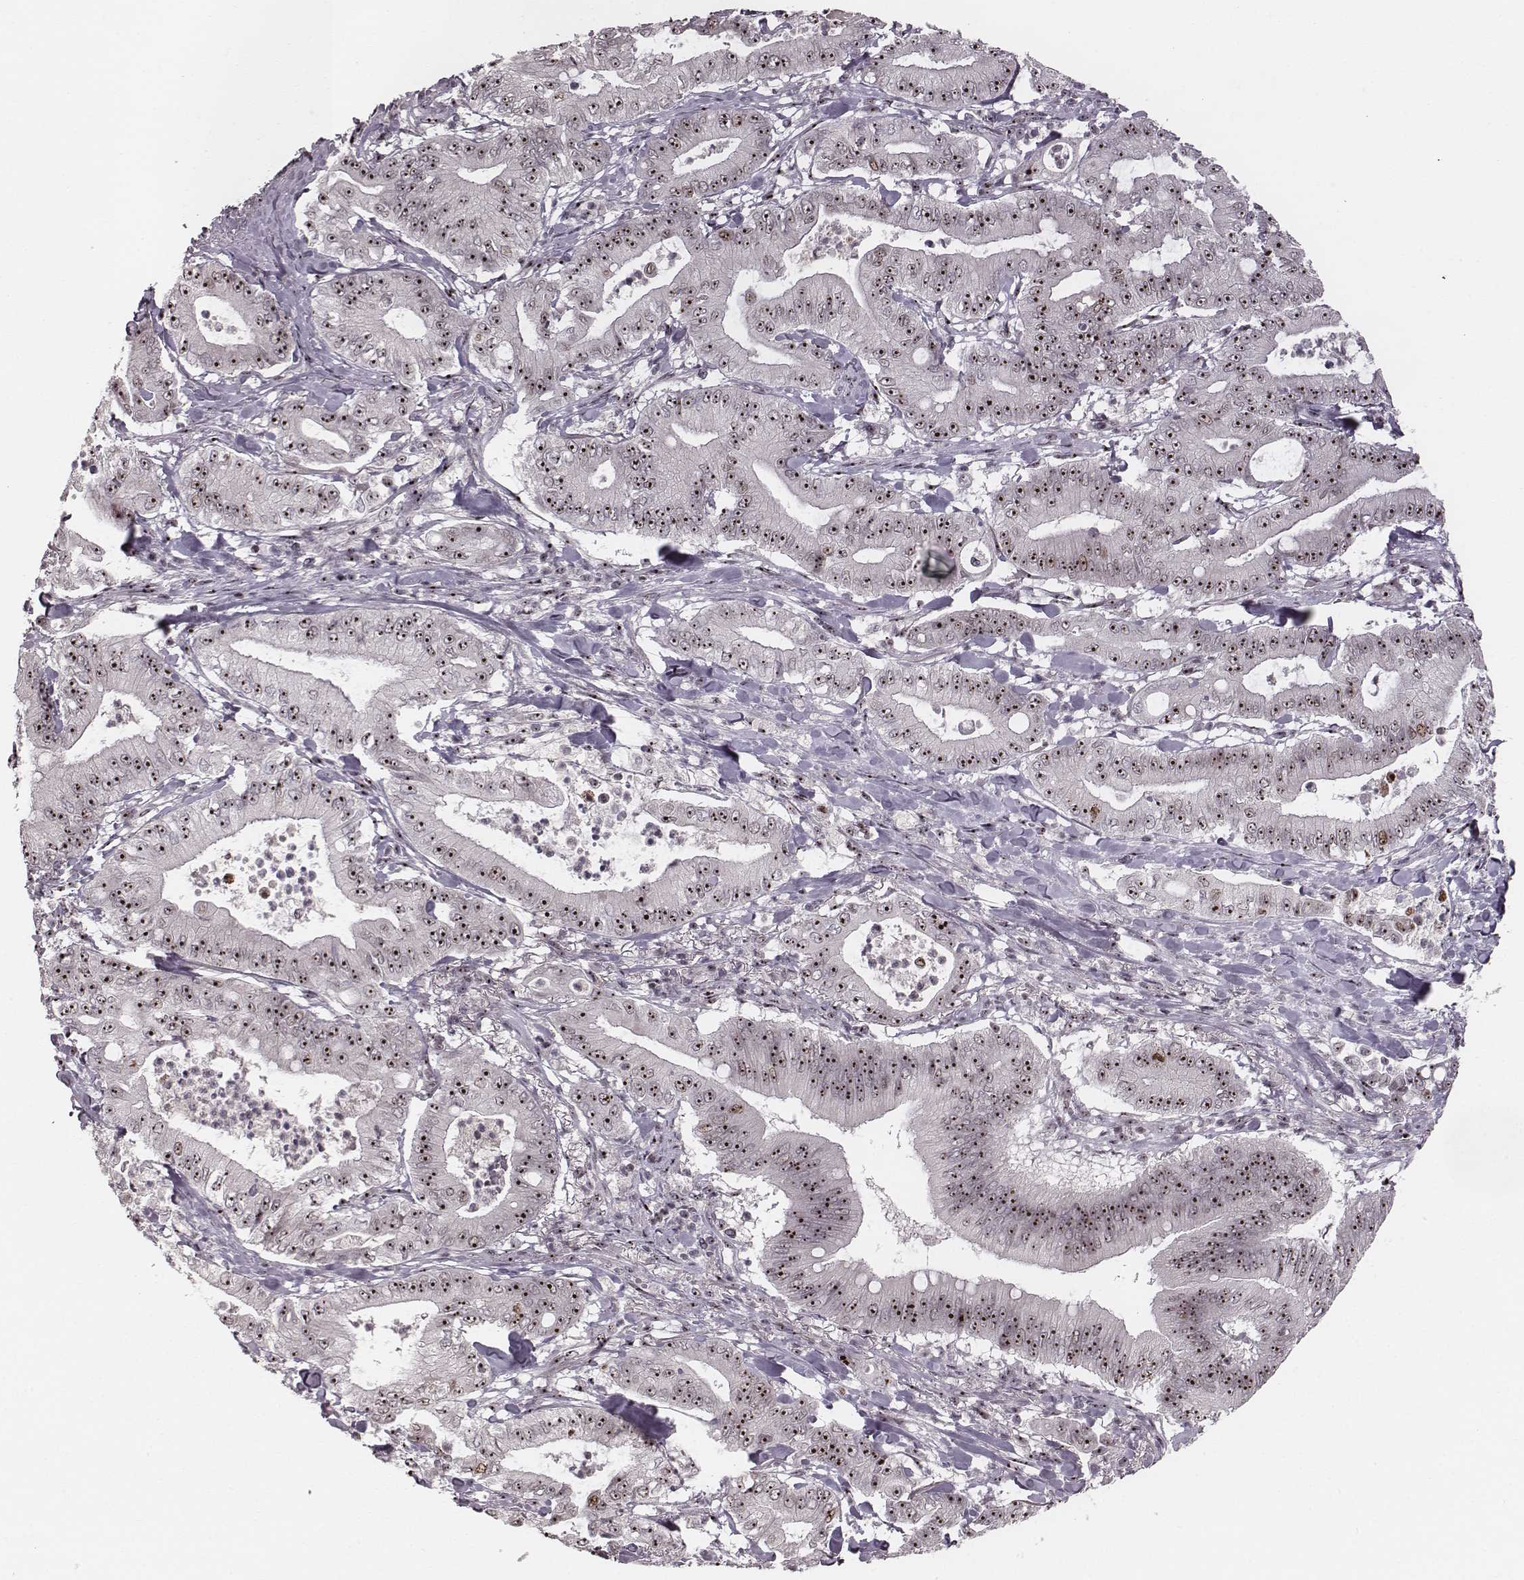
{"staining": {"intensity": "moderate", "quantity": ">75%", "location": "nuclear"}, "tissue": "pancreatic cancer", "cell_type": "Tumor cells", "image_type": "cancer", "snomed": [{"axis": "morphology", "description": "Adenocarcinoma, NOS"}, {"axis": "topography", "description": "Pancreas"}], "caption": "A histopathology image of human pancreatic adenocarcinoma stained for a protein exhibits moderate nuclear brown staining in tumor cells.", "gene": "NOP56", "patient": {"sex": "male", "age": 71}}